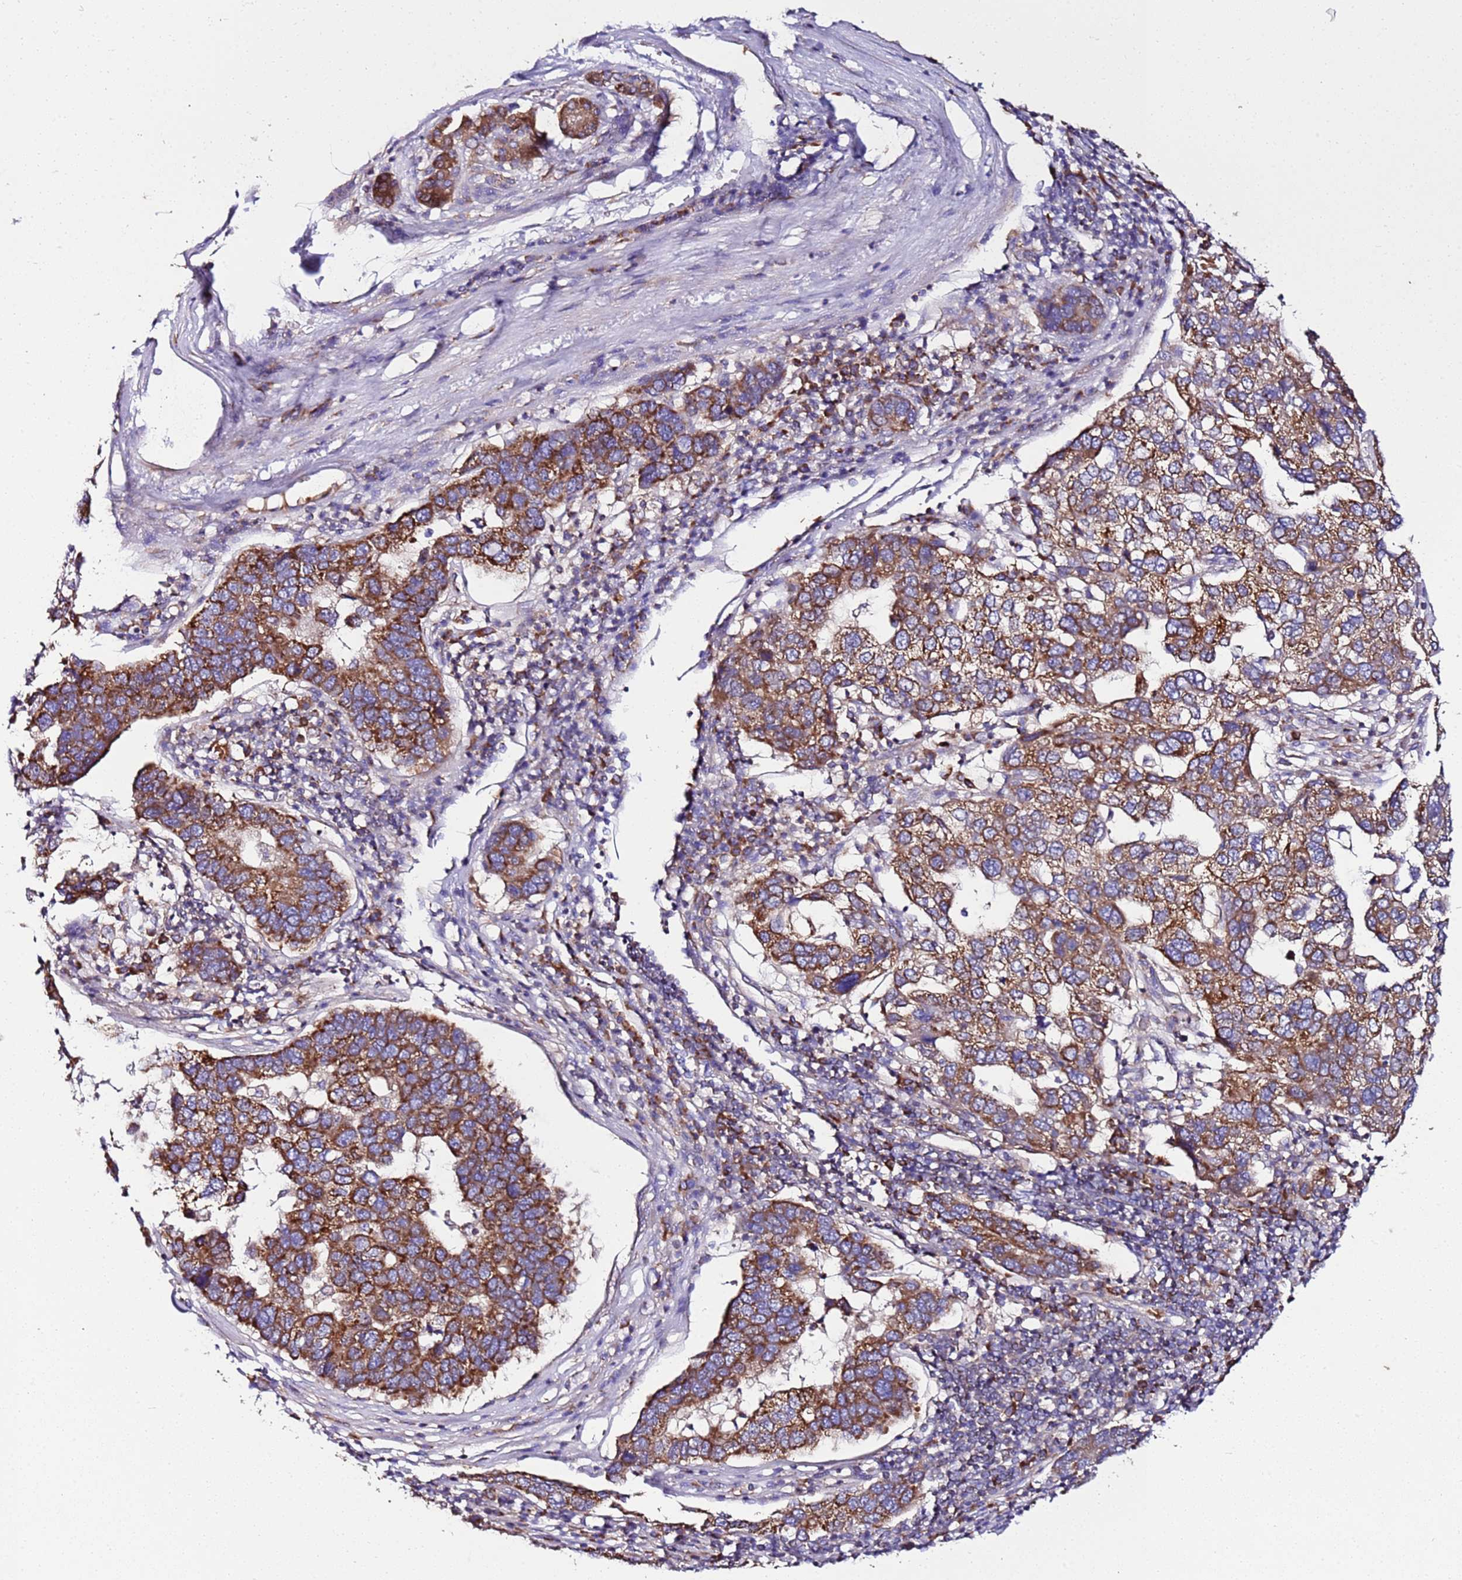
{"staining": {"intensity": "strong", "quantity": ">75%", "location": "cytoplasmic/membranous"}, "tissue": "pancreatic cancer", "cell_type": "Tumor cells", "image_type": "cancer", "snomed": [{"axis": "morphology", "description": "Adenocarcinoma, NOS"}, {"axis": "topography", "description": "Pancreas"}], "caption": "Pancreatic adenocarcinoma was stained to show a protein in brown. There is high levels of strong cytoplasmic/membranous expression in about >75% of tumor cells.", "gene": "C19orf12", "patient": {"sex": "female", "age": 61}}